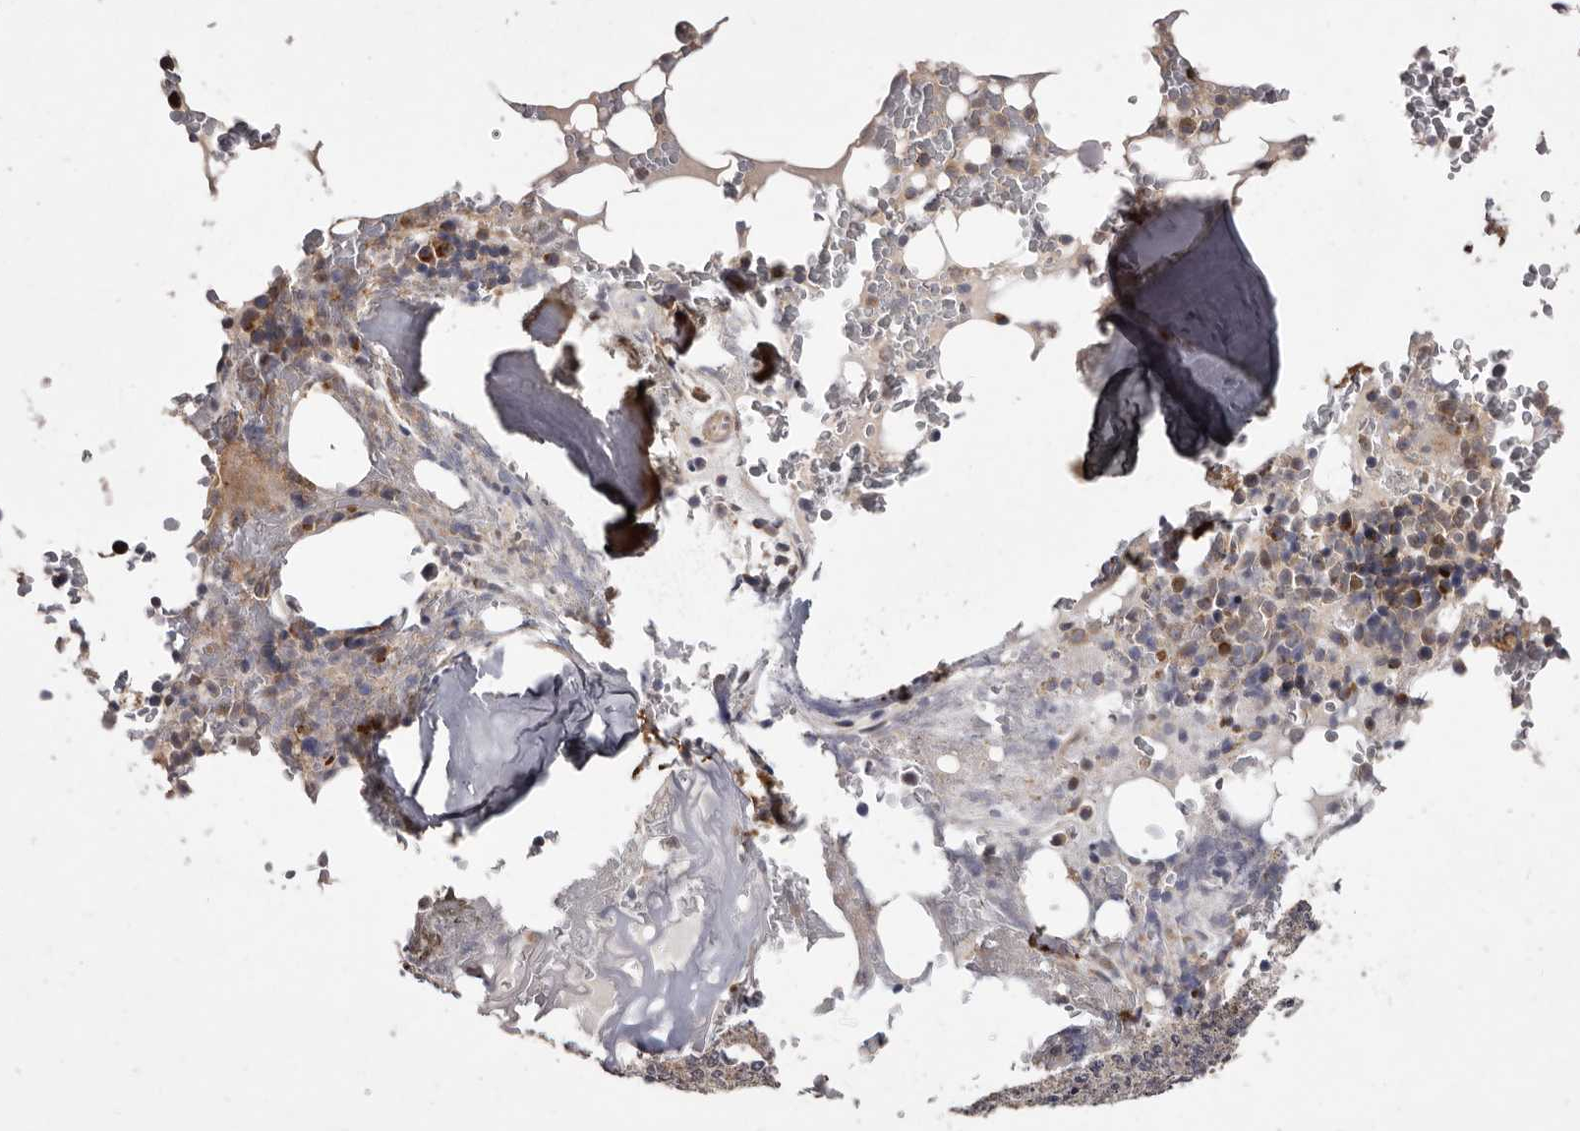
{"staining": {"intensity": "moderate", "quantity": "25%-75%", "location": "cytoplasmic/membranous"}, "tissue": "bone marrow", "cell_type": "Hematopoietic cells", "image_type": "normal", "snomed": [{"axis": "morphology", "description": "Normal tissue, NOS"}, {"axis": "topography", "description": "Bone marrow"}], "caption": "Immunohistochemical staining of normal bone marrow shows moderate cytoplasmic/membranous protein staining in about 25%-75% of hematopoietic cells. (IHC, brightfield microscopy, high magnification).", "gene": "FLAD1", "patient": {"sex": "male", "age": 58}}